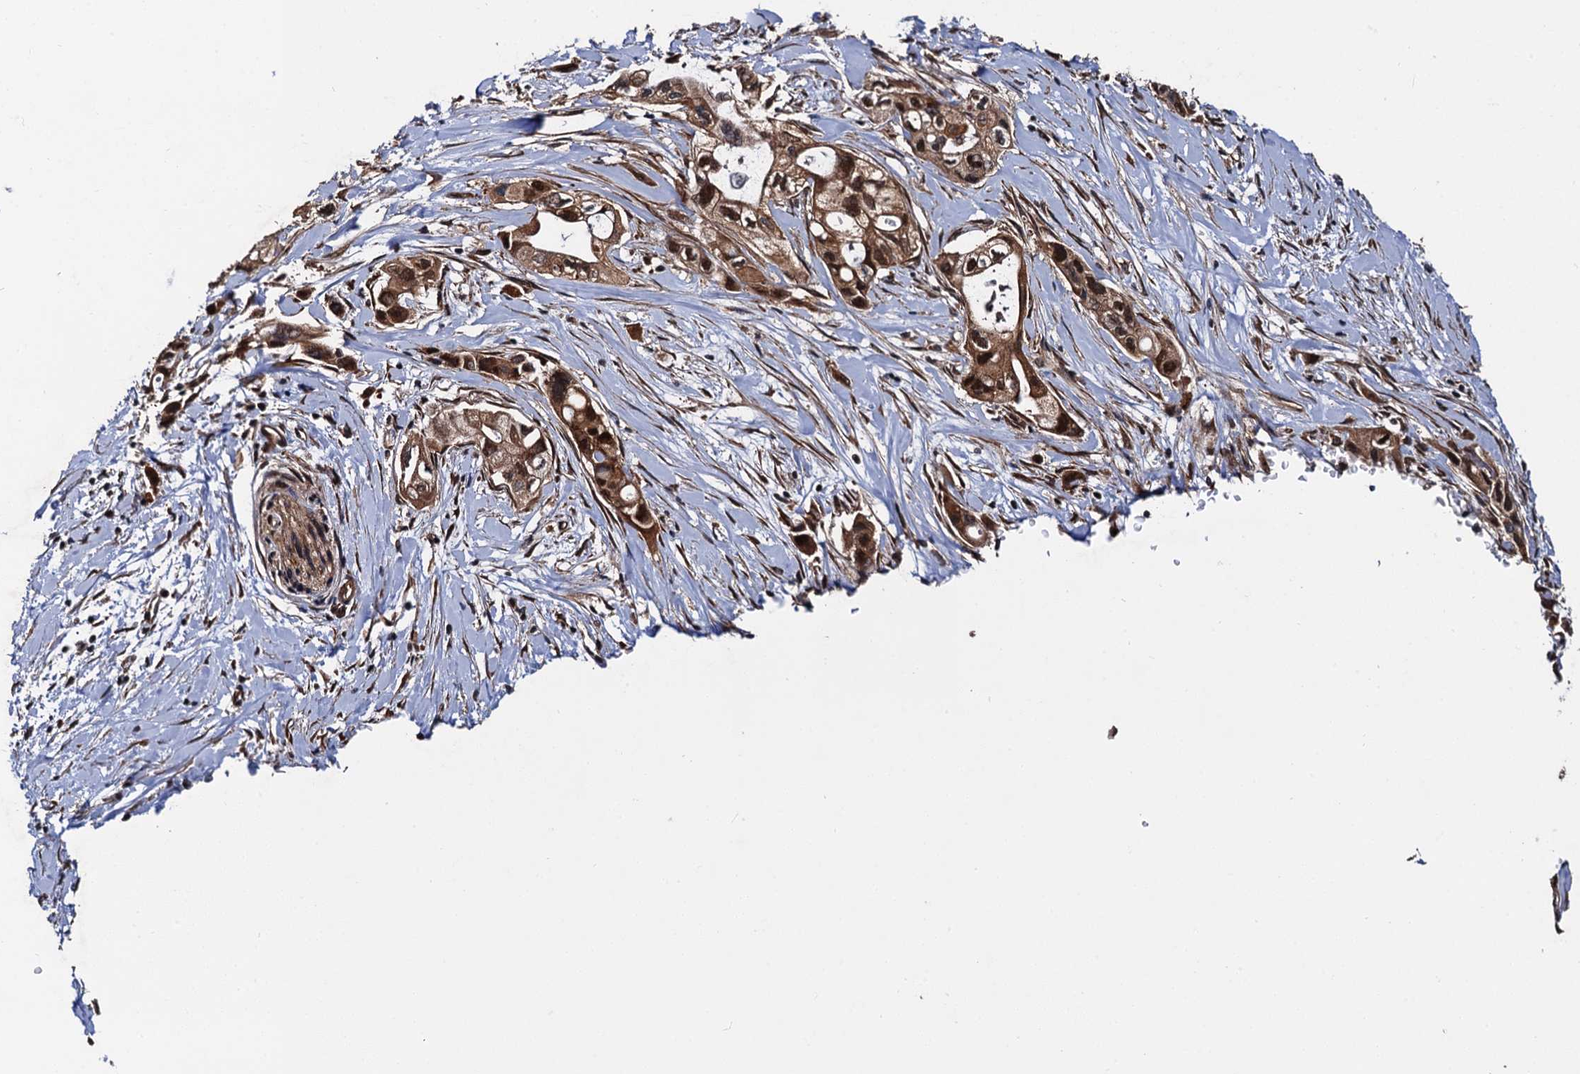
{"staining": {"intensity": "moderate", "quantity": ">75%", "location": "cytoplasmic/membranous,nuclear"}, "tissue": "pancreatic cancer", "cell_type": "Tumor cells", "image_type": "cancer", "snomed": [{"axis": "morphology", "description": "Adenocarcinoma, NOS"}, {"axis": "topography", "description": "Pancreas"}], "caption": "Pancreatic cancer (adenocarcinoma) was stained to show a protein in brown. There is medium levels of moderate cytoplasmic/membranous and nuclear positivity in about >75% of tumor cells.", "gene": "MIER2", "patient": {"sex": "male", "age": 75}}